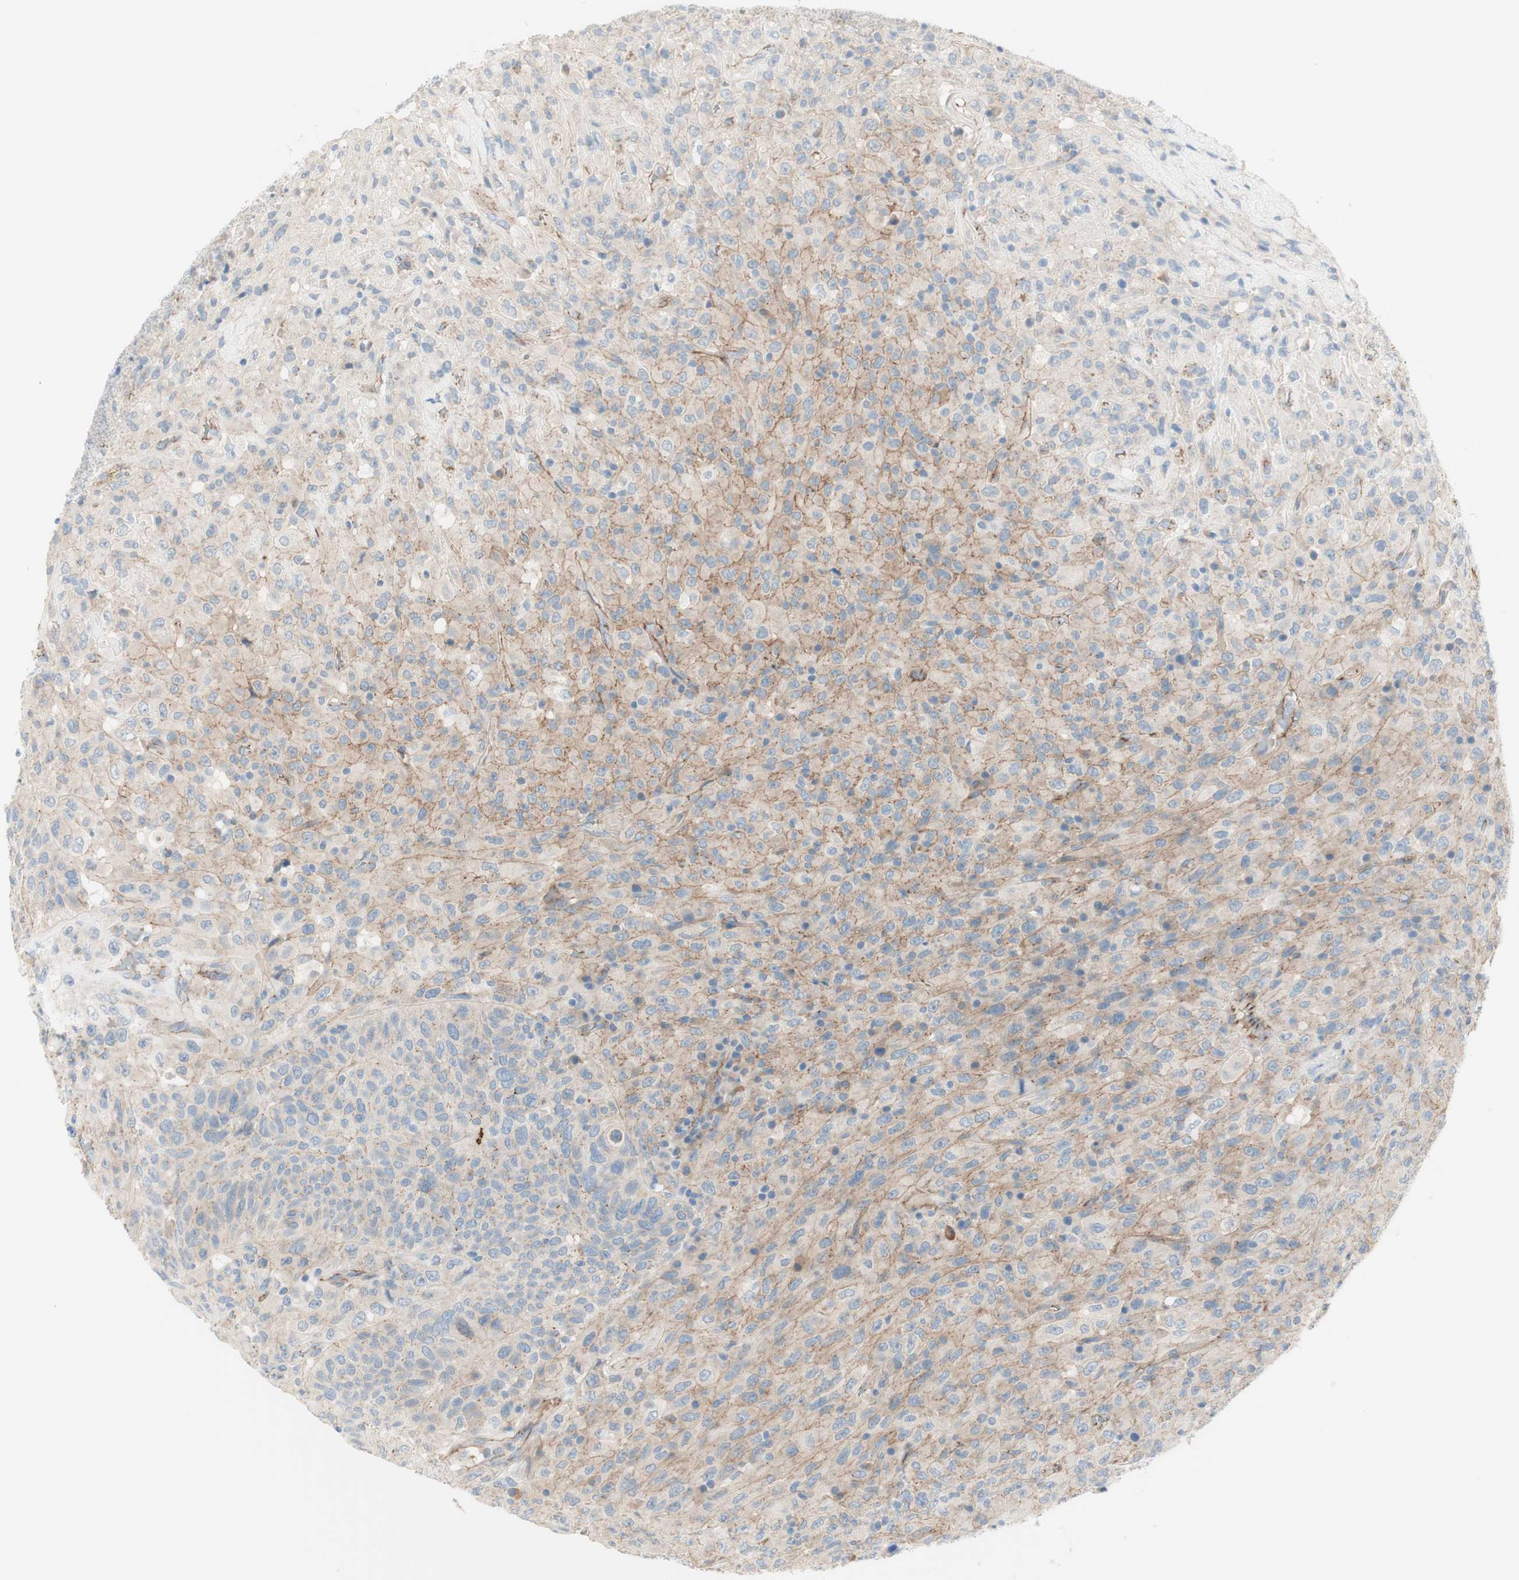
{"staining": {"intensity": "weak", "quantity": "25%-75%", "location": "cytoplasmic/membranous"}, "tissue": "urothelial cancer", "cell_type": "Tumor cells", "image_type": "cancer", "snomed": [{"axis": "morphology", "description": "Urothelial carcinoma, High grade"}, {"axis": "topography", "description": "Urinary bladder"}], "caption": "IHC micrograph of human high-grade urothelial carcinoma stained for a protein (brown), which shows low levels of weak cytoplasmic/membranous positivity in approximately 25%-75% of tumor cells.", "gene": "TJP1", "patient": {"sex": "male", "age": 66}}